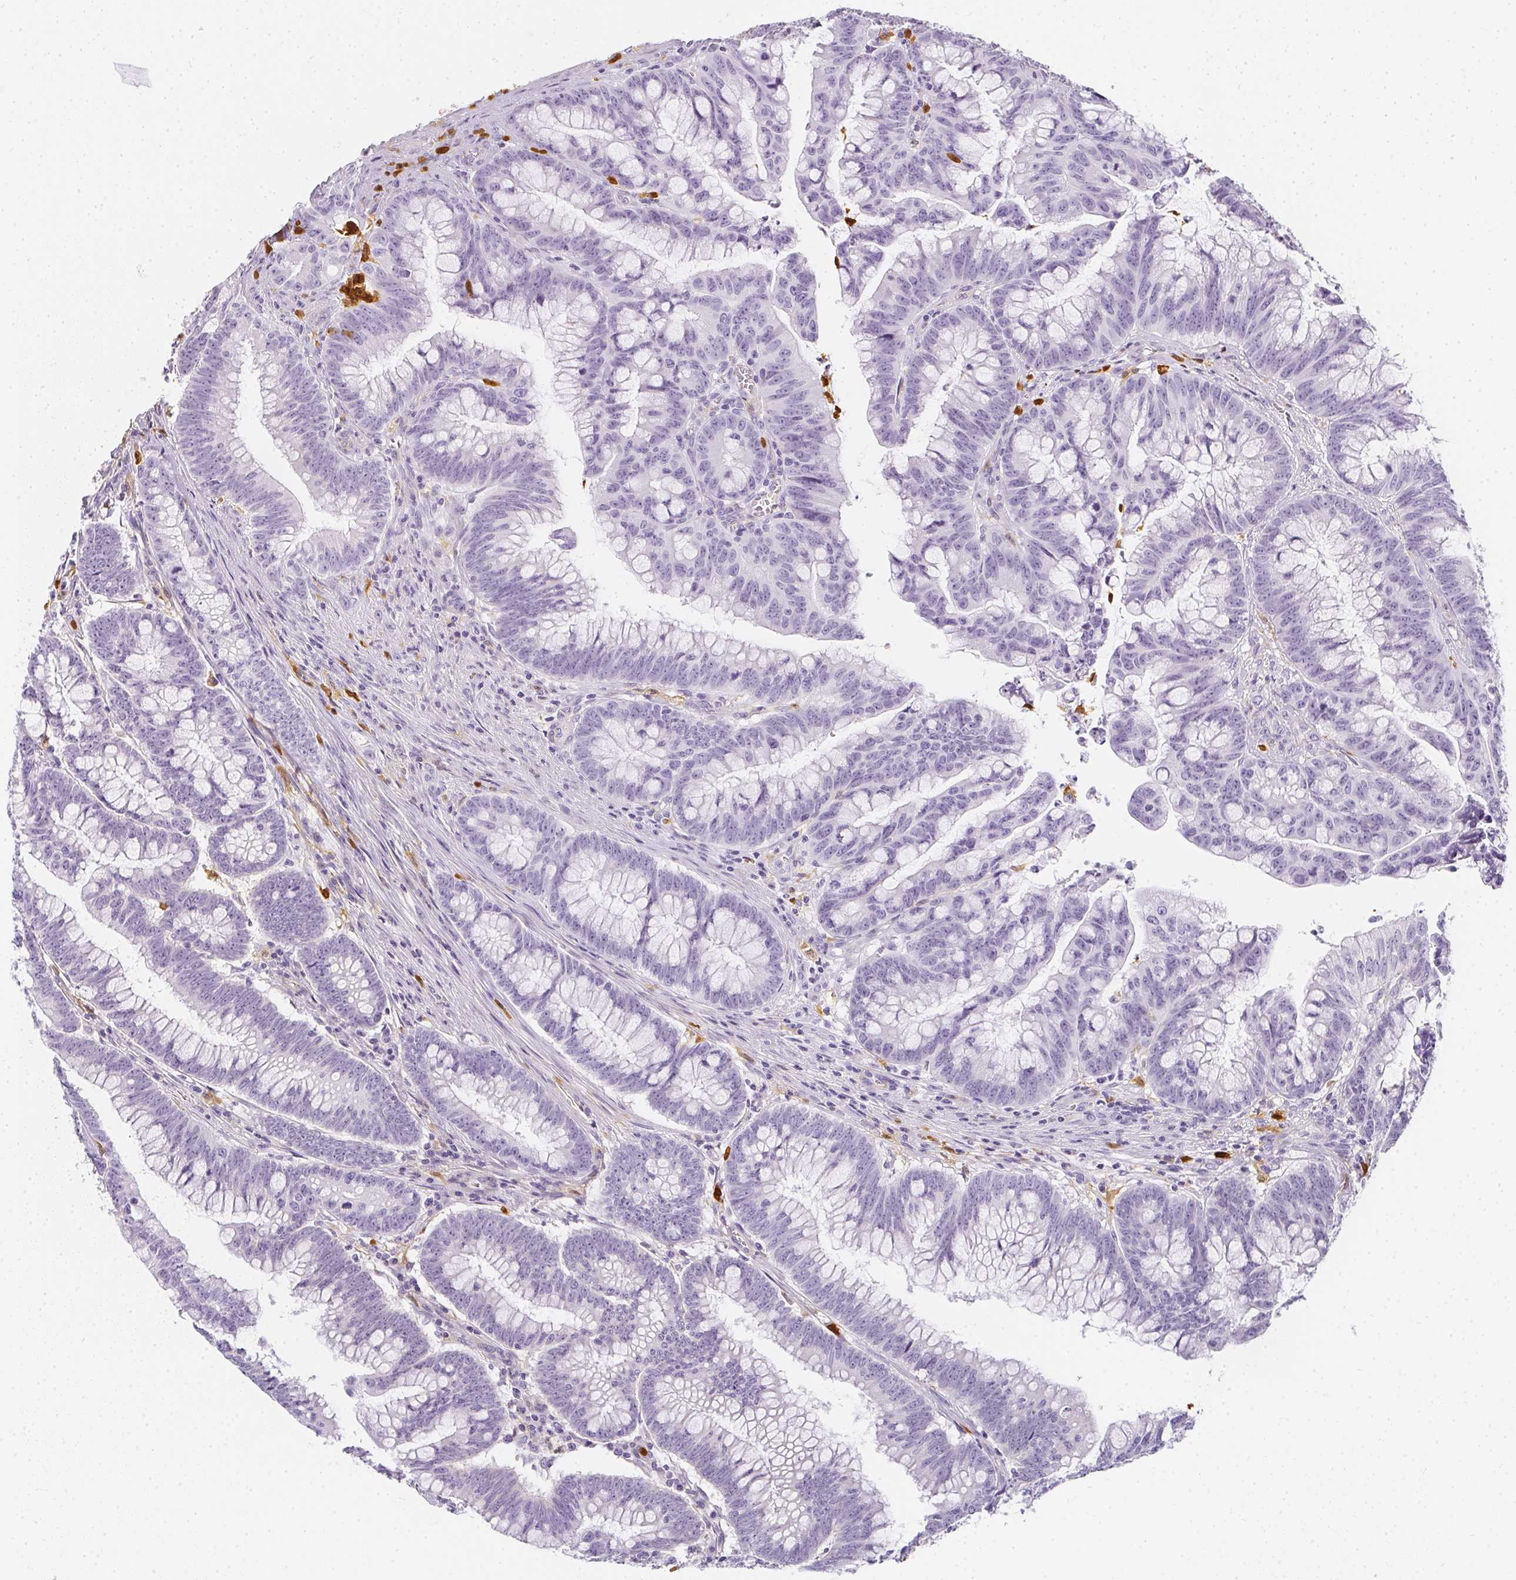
{"staining": {"intensity": "negative", "quantity": "none", "location": "none"}, "tissue": "colorectal cancer", "cell_type": "Tumor cells", "image_type": "cancer", "snomed": [{"axis": "morphology", "description": "Adenocarcinoma, NOS"}, {"axis": "topography", "description": "Colon"}], "caption": "This is a photomicrograph of IHC staining of colorectal cancer (adenocarcinoma), which shows no expression in tumor cells.", "gene": "HK3", "patient": {"sex": "male", "age": 62}}